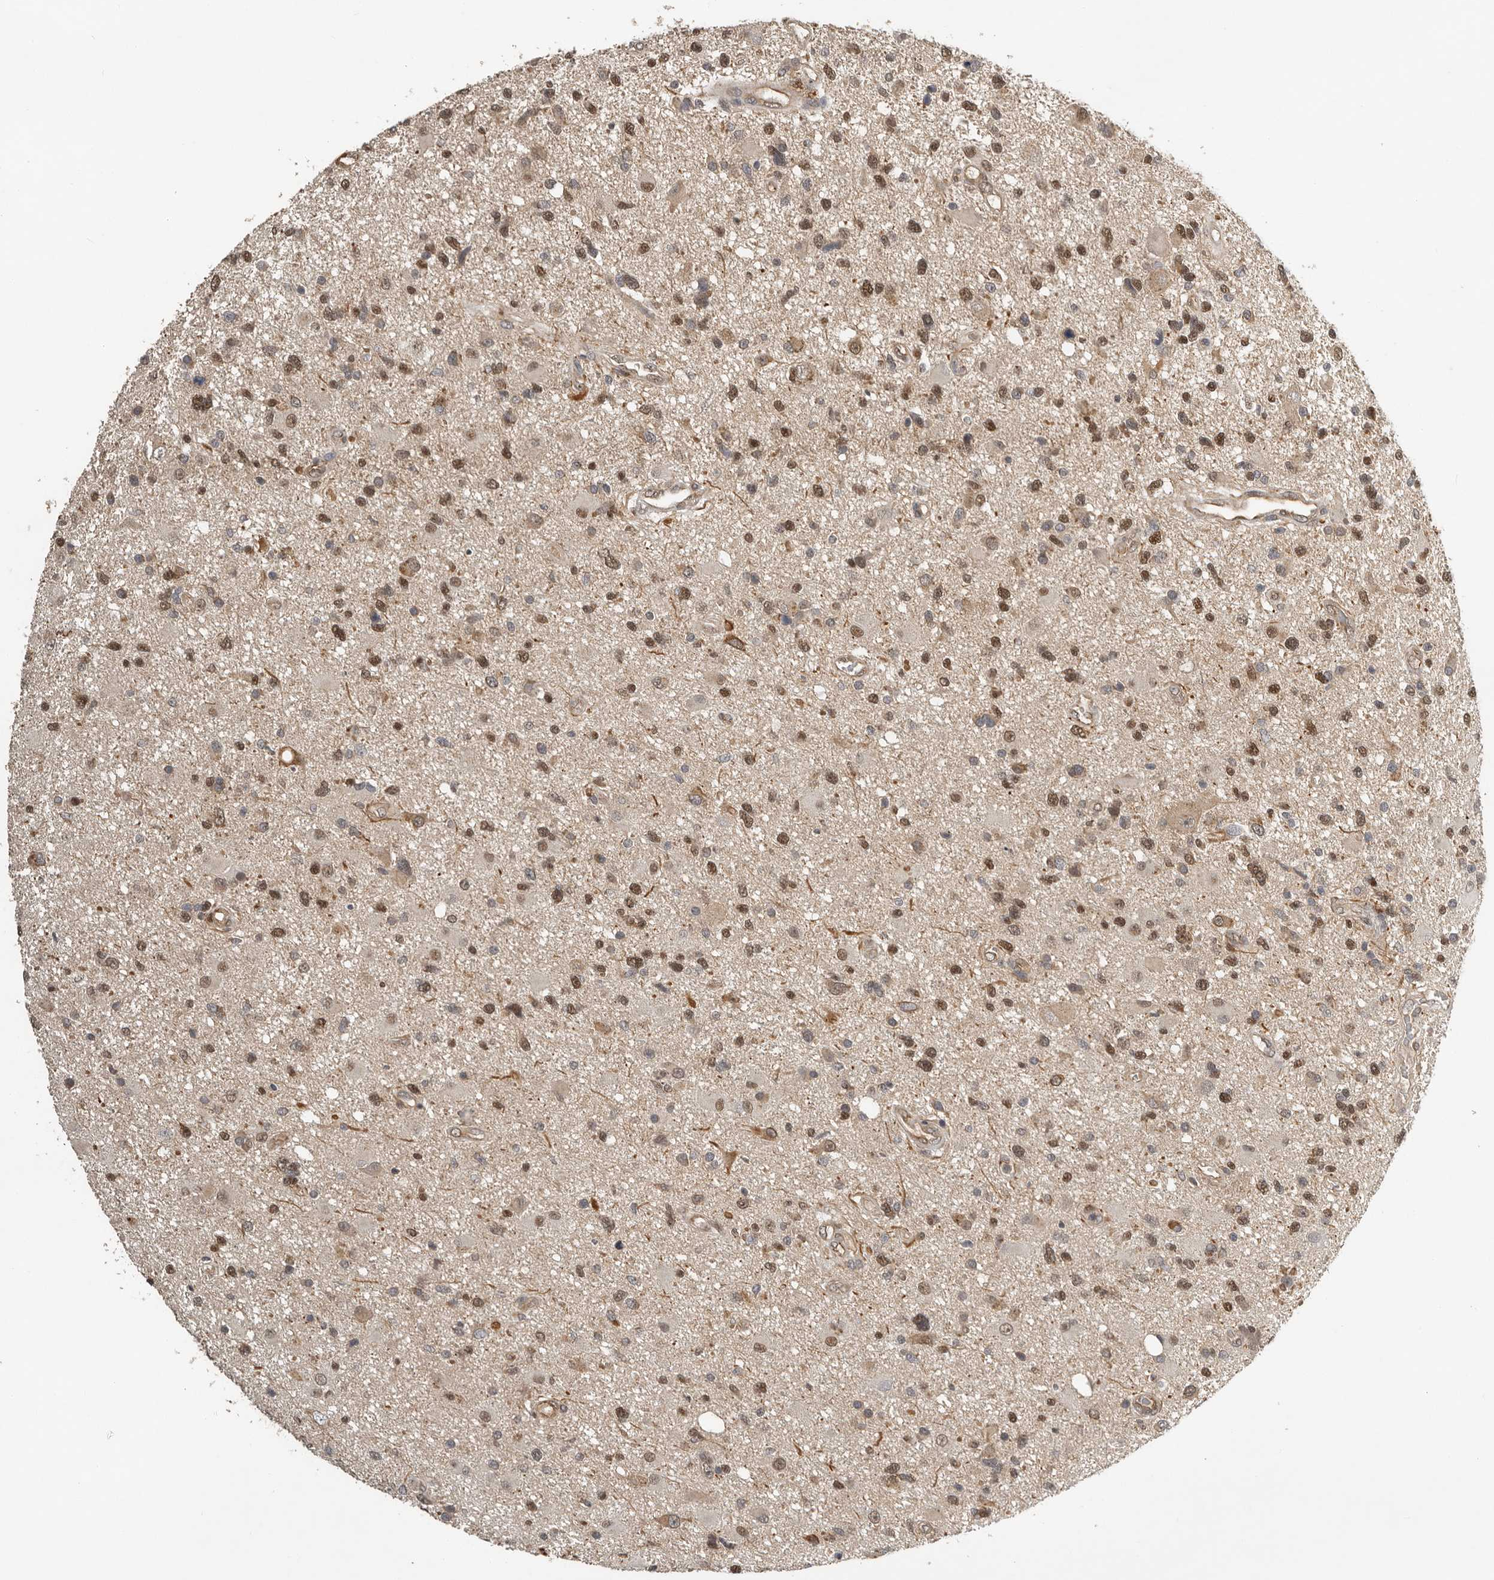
{"staining": {"intensity": "moderate", "quantity": "25%-75%", "location": "nuclear"}, "tissue": "glioma", "cell_type": "Tumor cells", "image_type": "cancer", "snomed": [{"axis": "morphology", "description": "Glioma, malignant, High grade"}, {"axis": "topography", "description": "Brain"}], "caption": "Protein expression analysis of malignant high-grade glioma displays moderate nuclear positivity in about 25%-75% of tumor cells.", "gene": "RNF157", "patient": {"sex": "male", "age": 33}}